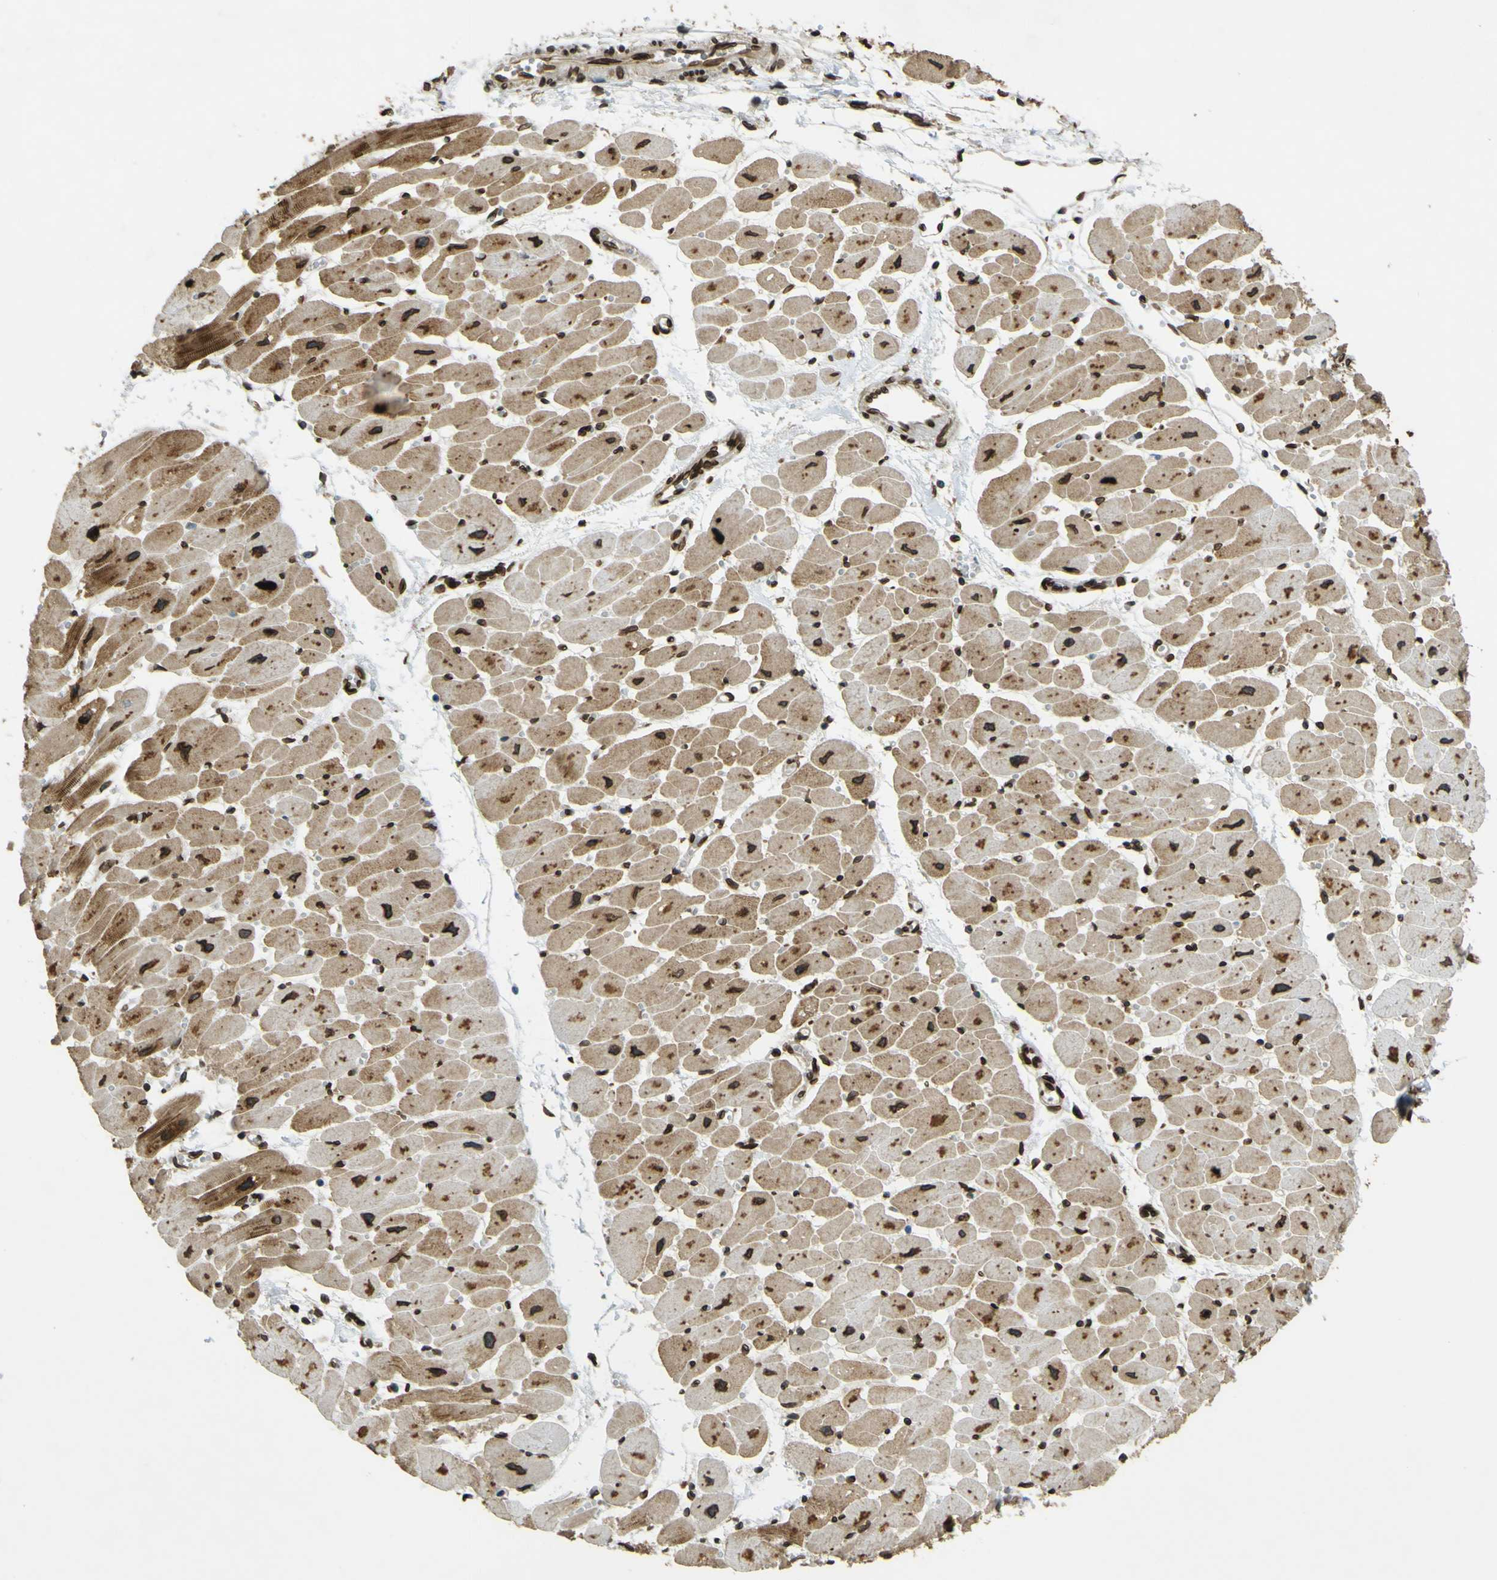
{"staining": {"intensity": "moderate", "quantity": ">75%", "location": "cytoplasmic/membranous,nuclear"}, "tissue": "heart muscle", "cell_type": "Cardiomyocytes", "image_type": "normal", "snomed": [{"axis": "morphology", "description": "Normal tissue, NOS"}, {"axis": "topography", "description": "Heart"}], "caption": "Immunohistochemistry (IHC) of unremarkable human heart muscle demonstrates medium levels of moderate cytoplasmic/membranous,nuclear staining in about >75% of cardiomyocytes.", "gene": "GALNT1", "patient": {"sex": "female", "age": 54}}